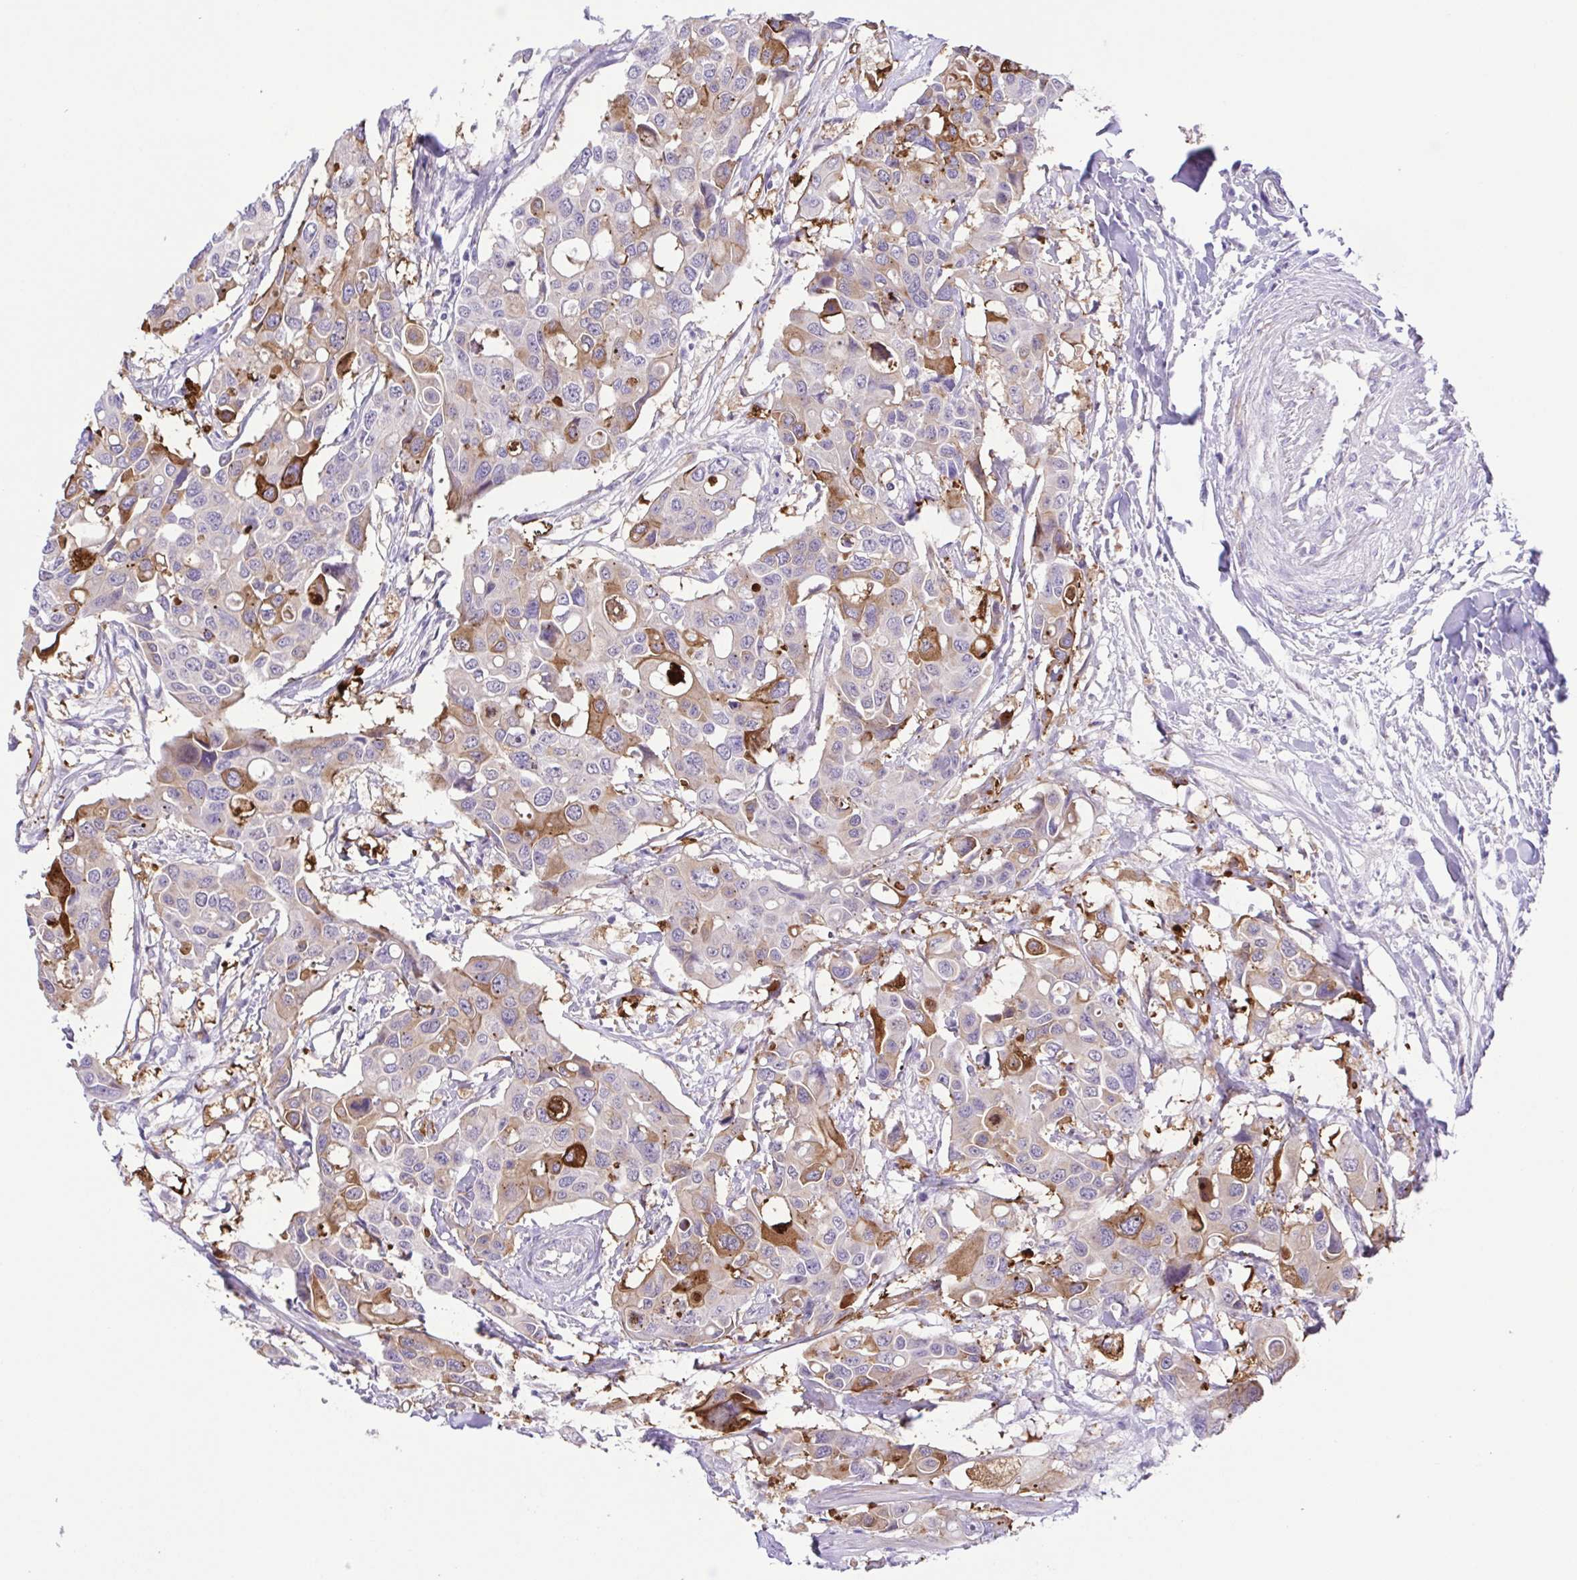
{"staining": {"intensity": "strong", "quantity": "<25%", "location": "cytoplasmic/membranous"}, "tissue": "colorectal cancer", "cell_type": "Tumor cells", "image_type": "cancer", "snomed": [{"axis": "morphology", "description": "Adenocarcinoma, NOS"}, {"axis": "topography", "description": "Colon"}], "caption": "Protein staining by immunohistochemistry (IHC) reveals strong cytoplasmic/membranous positivity in approximately <25% of tumor cells in colorectal cancer (adenocarcinoma).", "gene": "DCLK2", "patient": {"sex": "male", "age": 77}}